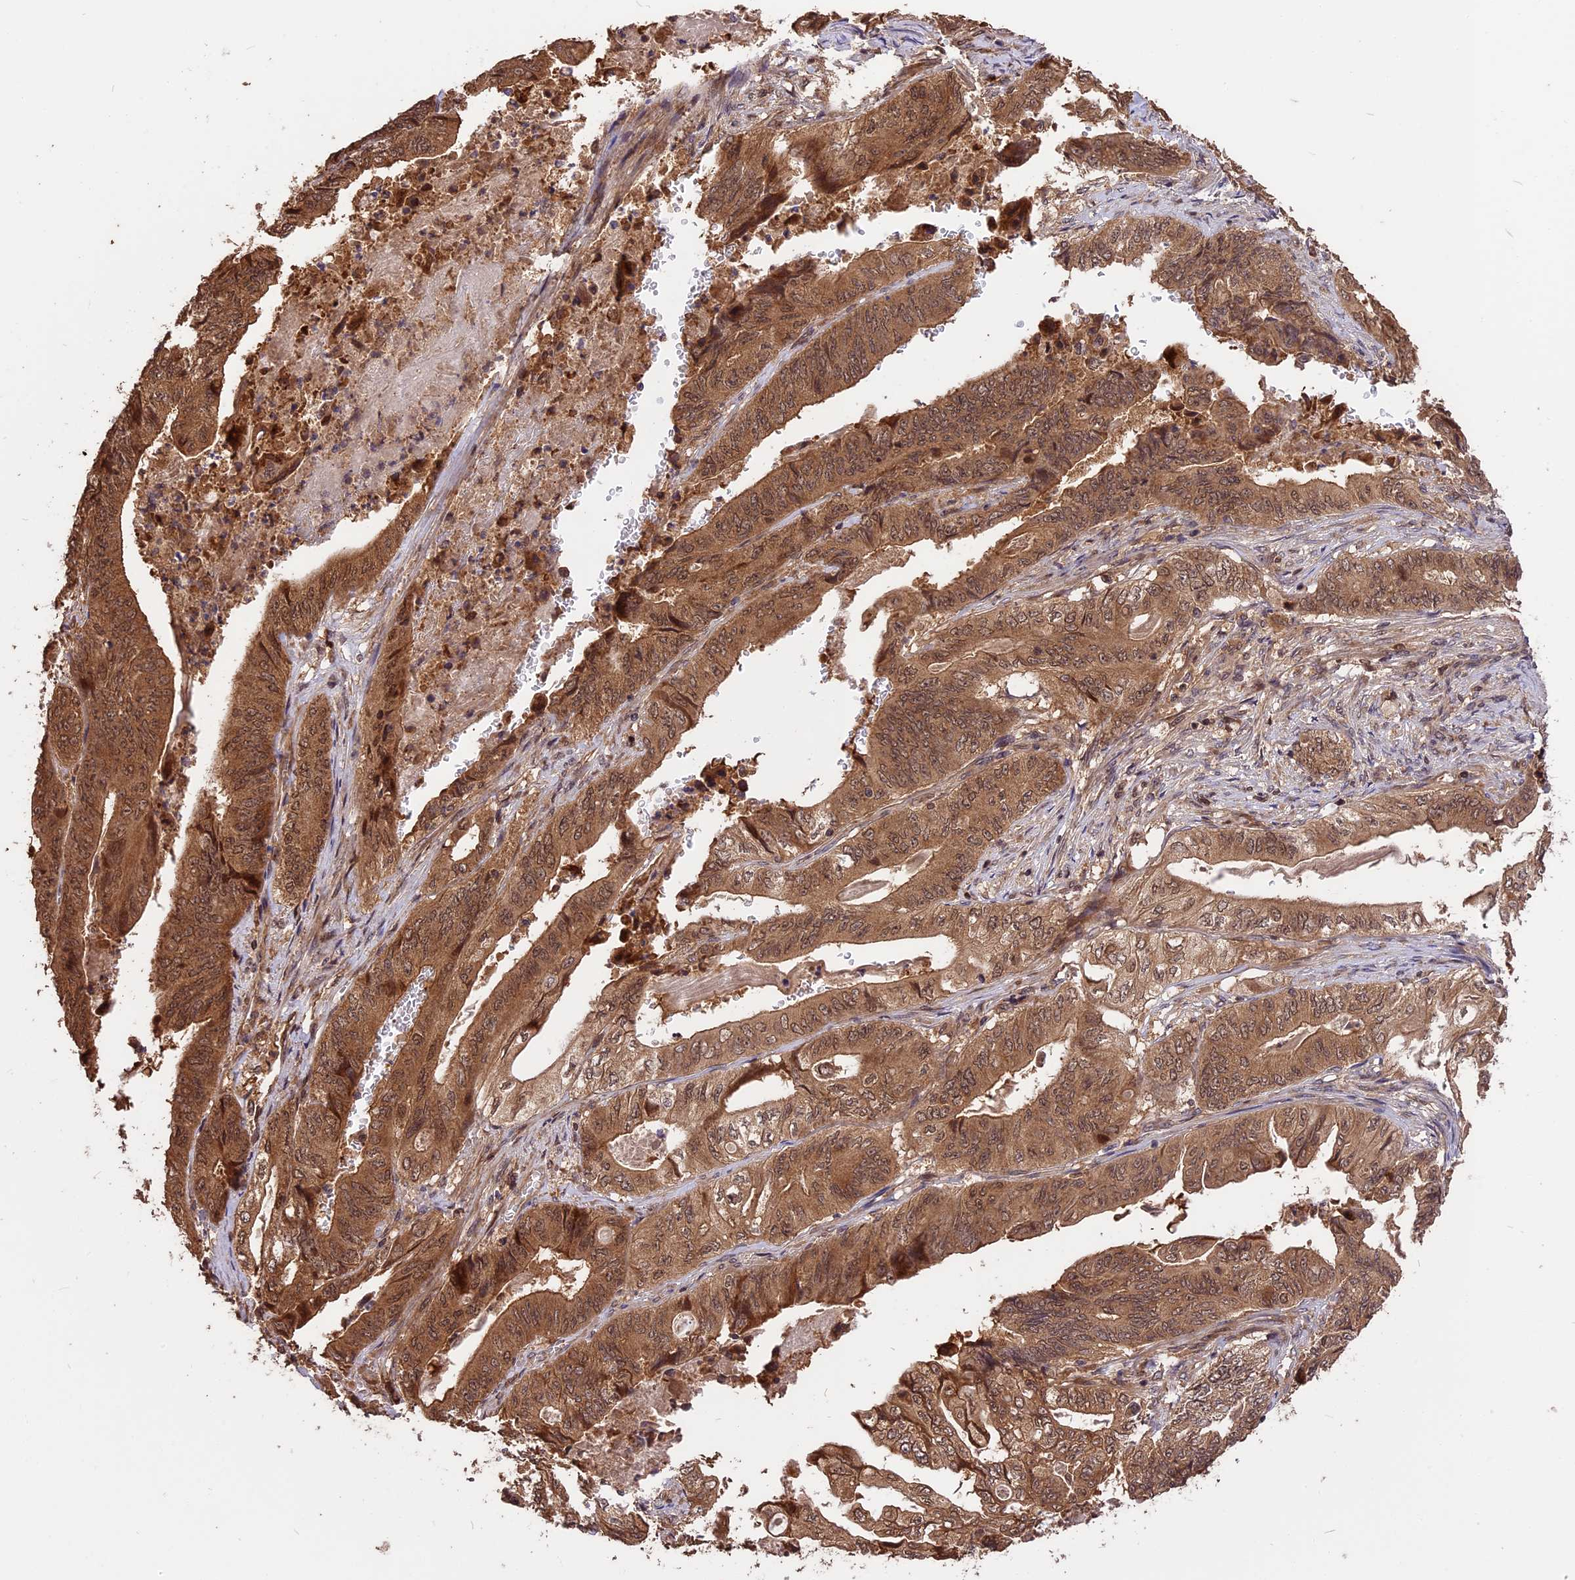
{"staining": {"intensity": "moderate", "quantity": ">75%", "location": "cytoplasmic/membranous,nuclear"}, "tissue": "stomach cancer", "cell_type": "Tumor cells", "image_type": "cancer", "snomed": [{"axis": "morphology", "description": "Adenocarcinoma, NOS"}, {"axis": "topography", "description": "Stomach"}], "caption": "Brown immunohistochemical staining in adenocarcinoma (stomach) displays moderate cytoplasmic/membranous and nuclear staining in about >75% of tumor cells.", "gene": "ESCO1", "patient": {"sex": "female", "age": 73}}